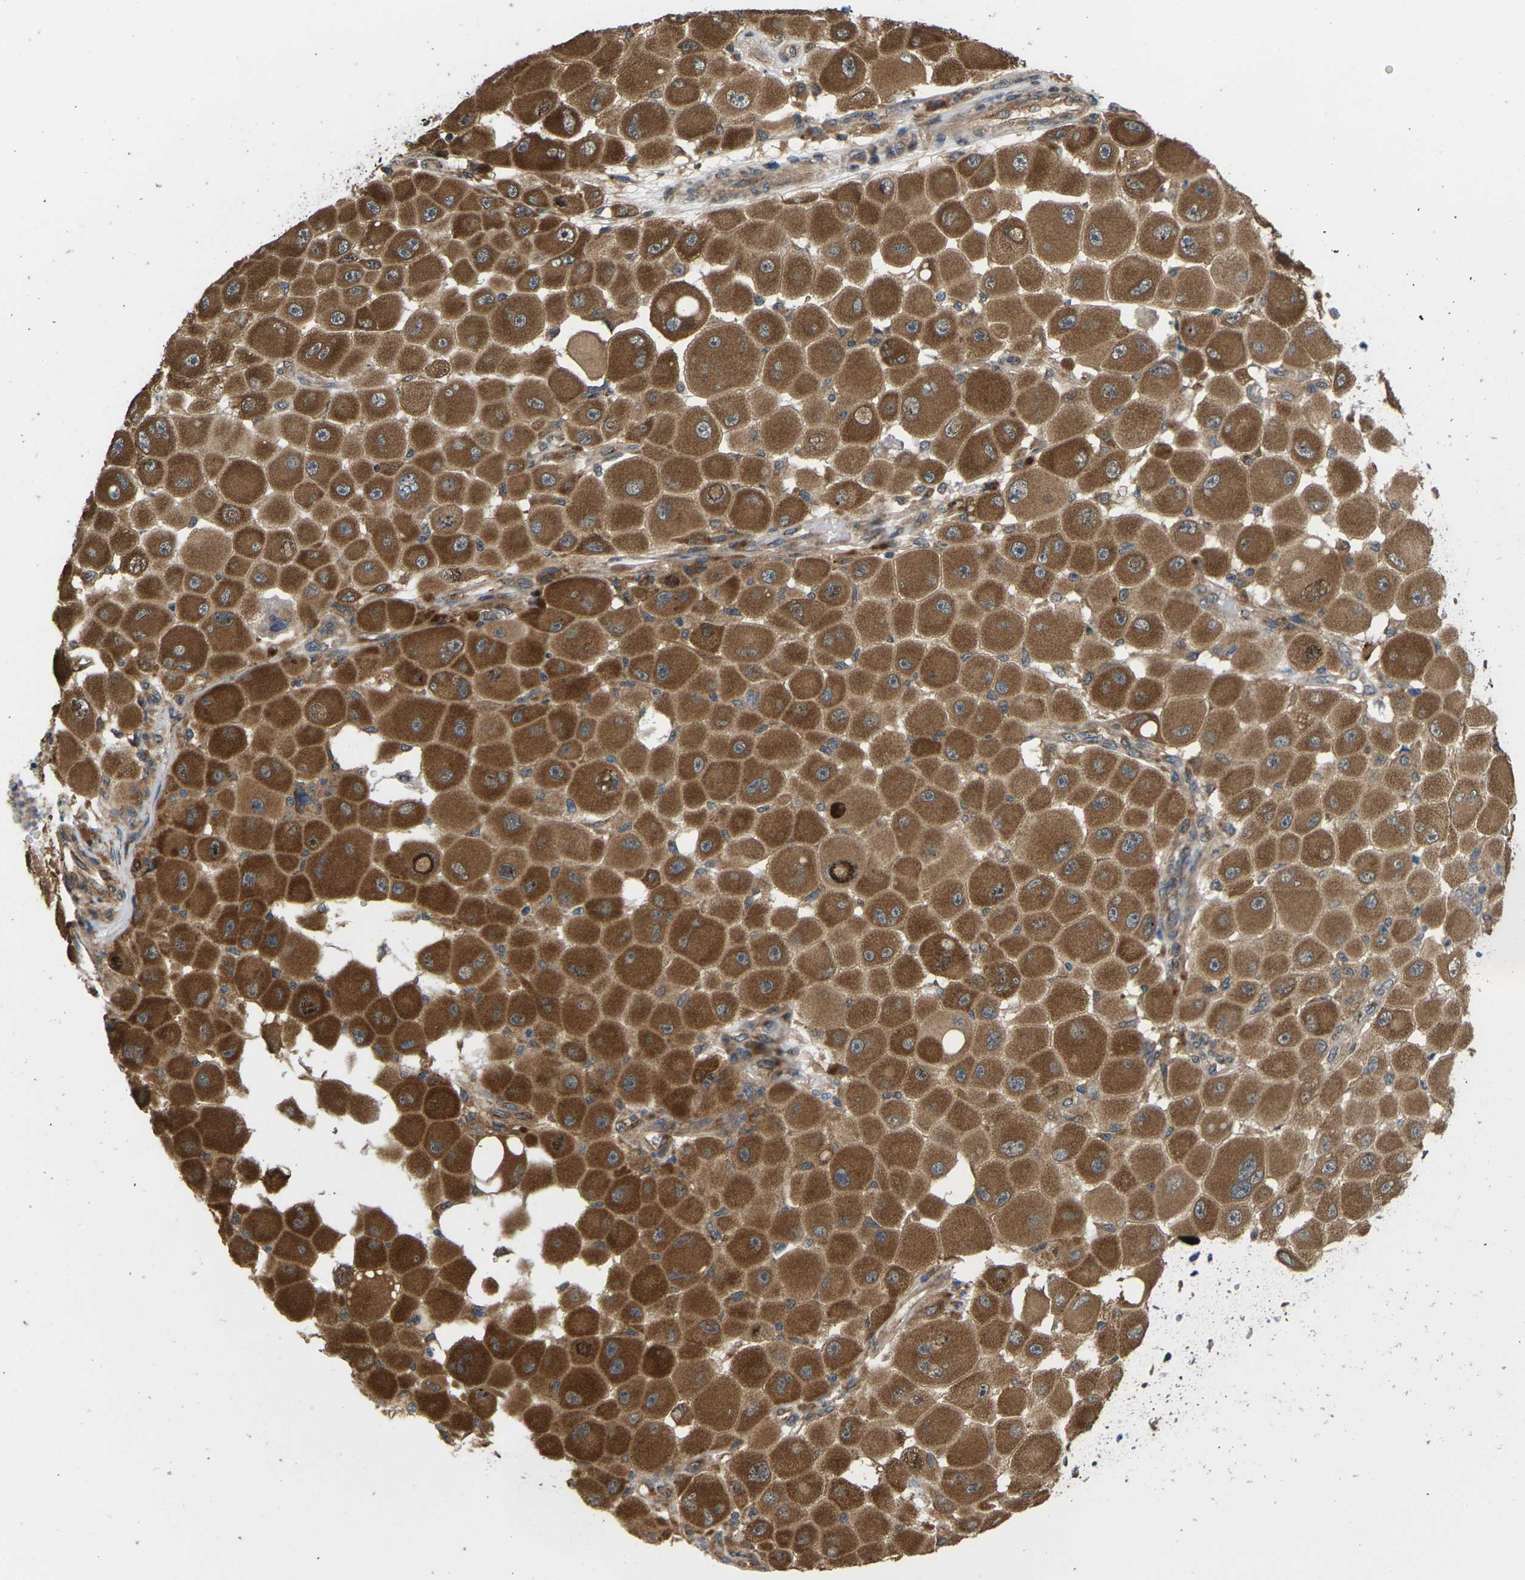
{"staining": {"intensity": "strong", "quantity": ">75%", "location": "cytoplasmic/membranous"}, "tissue": "melanoma", "cell_type": "Tumor cells", "image_type": "cancer", "snomed": [{"axis": "morphology", "description": "Malignant melanoma, NOS"}, {"axis": "topography", "description": "Skin"}], "caption": "Melanoma stained with a brown dye demonstrates strong cytoplasmic/membranous positive positivity in approximately >75% of tumor cells.", "gene": "NRAS", "patient": {"sex": "female", "age": 81}}